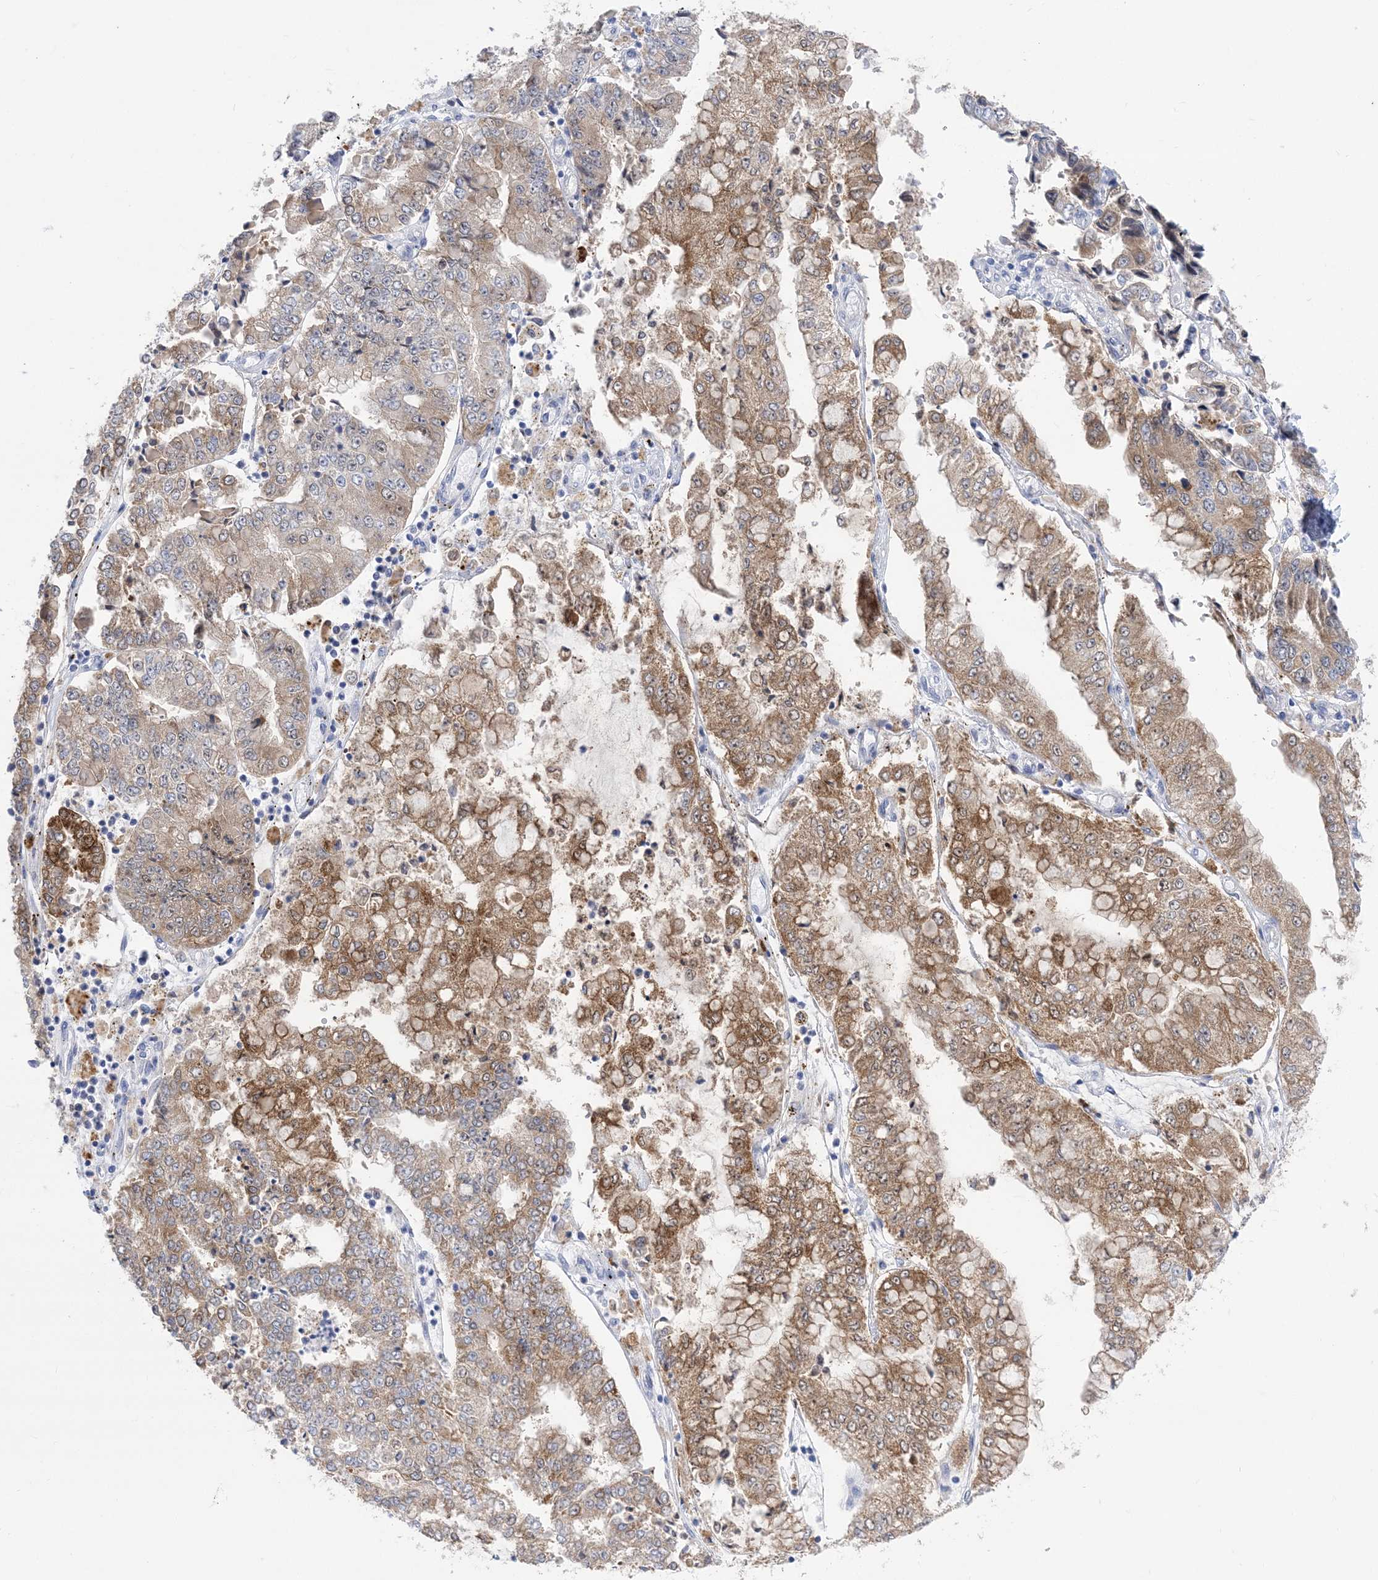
{"staining": {"intensity": "moderate", "quantity": ">75%", "location": "cytoplasmic/membranous"}, "tissue": "stomach cancer", "cell_type": "Tumor cells", "image_type": "cancer", "snomed": [{"axis": "morphology", "description": "Adenocarcinoma, NOS"}, {"axis": "topography", "description": "Stomach"}], "caption": "Protein staining of stomach cancer tissue exhibits moderate cytoplasmic/membranous expression in about >75% of tumor cells. (DAB = brown stain, brightfield microscopy at high magnification).", "gene": "SH3YL1", "patient": {"sex": "male", "age": 76}}